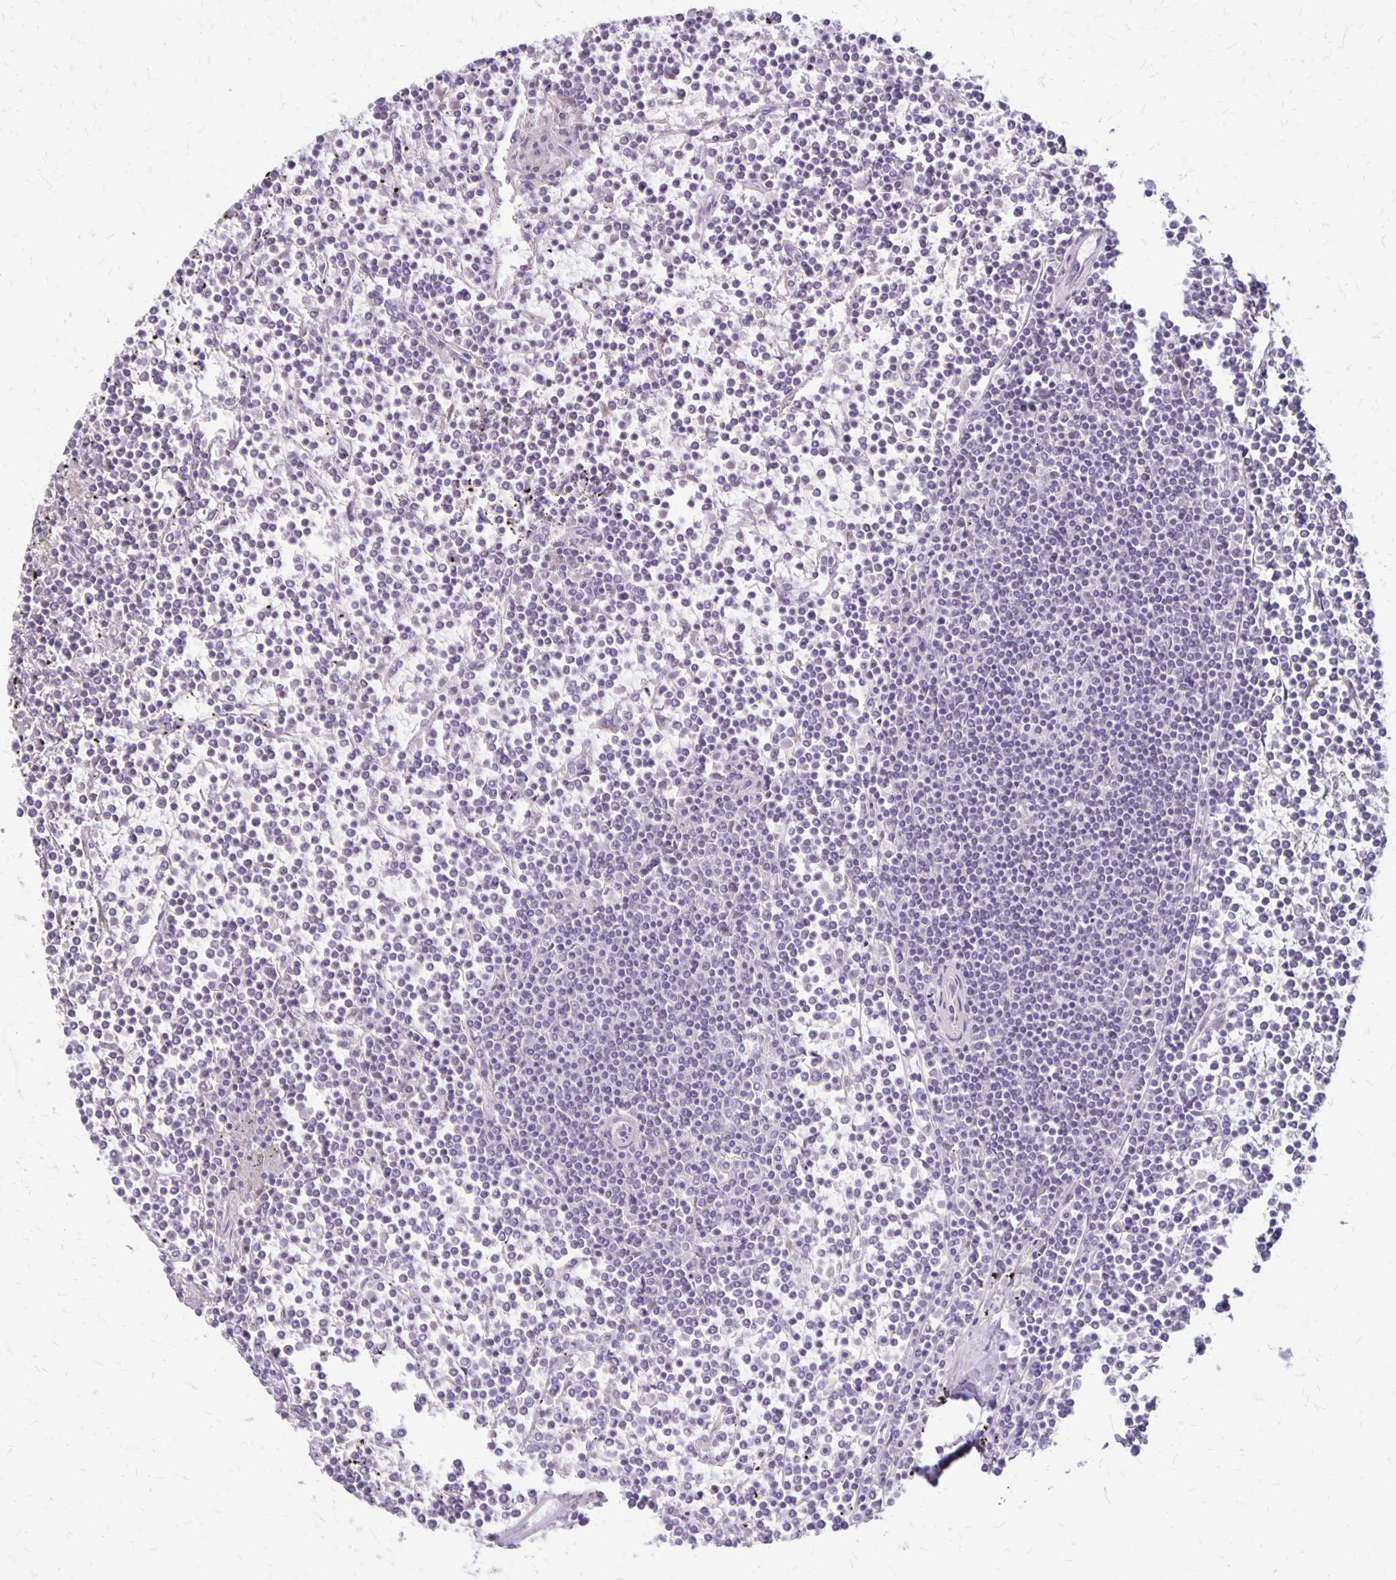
{"staining": {"intensity": "negative", "quantity": "none", "location": "none"}, "tissue": "lymphoma", "cell_type": "Tumor cells", "image_type": "cancer", "snomed": [{"axis": "morphology", "description": "Malignant lymphoma, non-Hodgkin's type, Low grade"}, {"axis": "topography", "description": "Spleen"}], "caption": "Human lymphoma stained for a protein using immunohistochemistry (IHC) reveals no staining in tumor cells.", "gene": "HOMER1", "patient": {"sex": "female", "age": 19}}